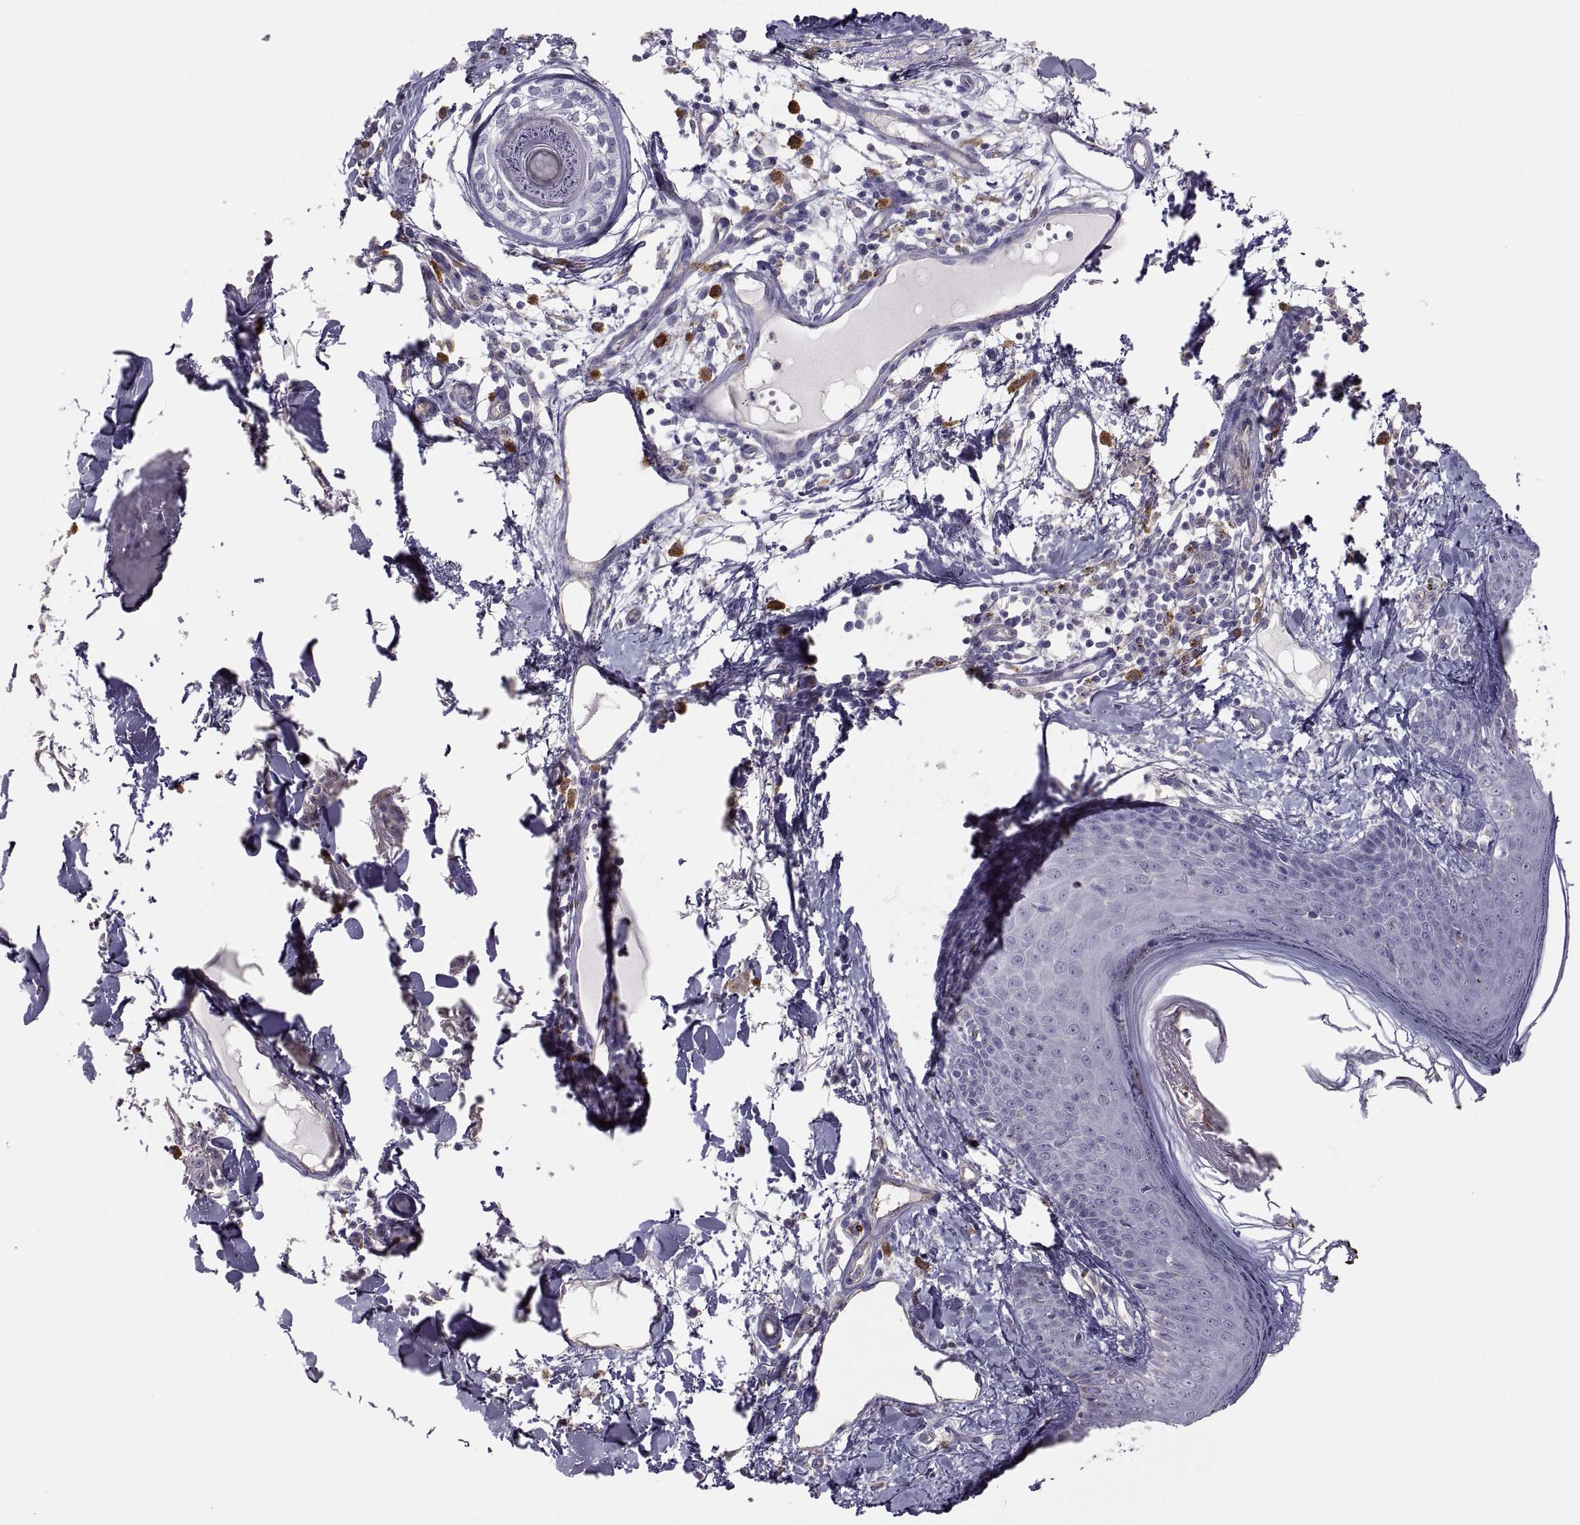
{"staining": {"intensity": "negative", "quantity": "none", "location": "none"}, "tissue": "skin", "cell_type": "Fibroblasts", "image_type": "normal", "snomed": [{"axis": "morphology", "description": "Normal tissue, NOS"}, {"axis": "topography", "description": "Skin"}], "caption": "Fibroblasts are negative for brown protein staining in benign skin. (Stains: DAB immunohistochemistry with hematoxylin counter stain, Microscopy: brightfield microscopy at high magnification).", "gene": "RALB", "patient": {"sex": "male", "age": 76}}